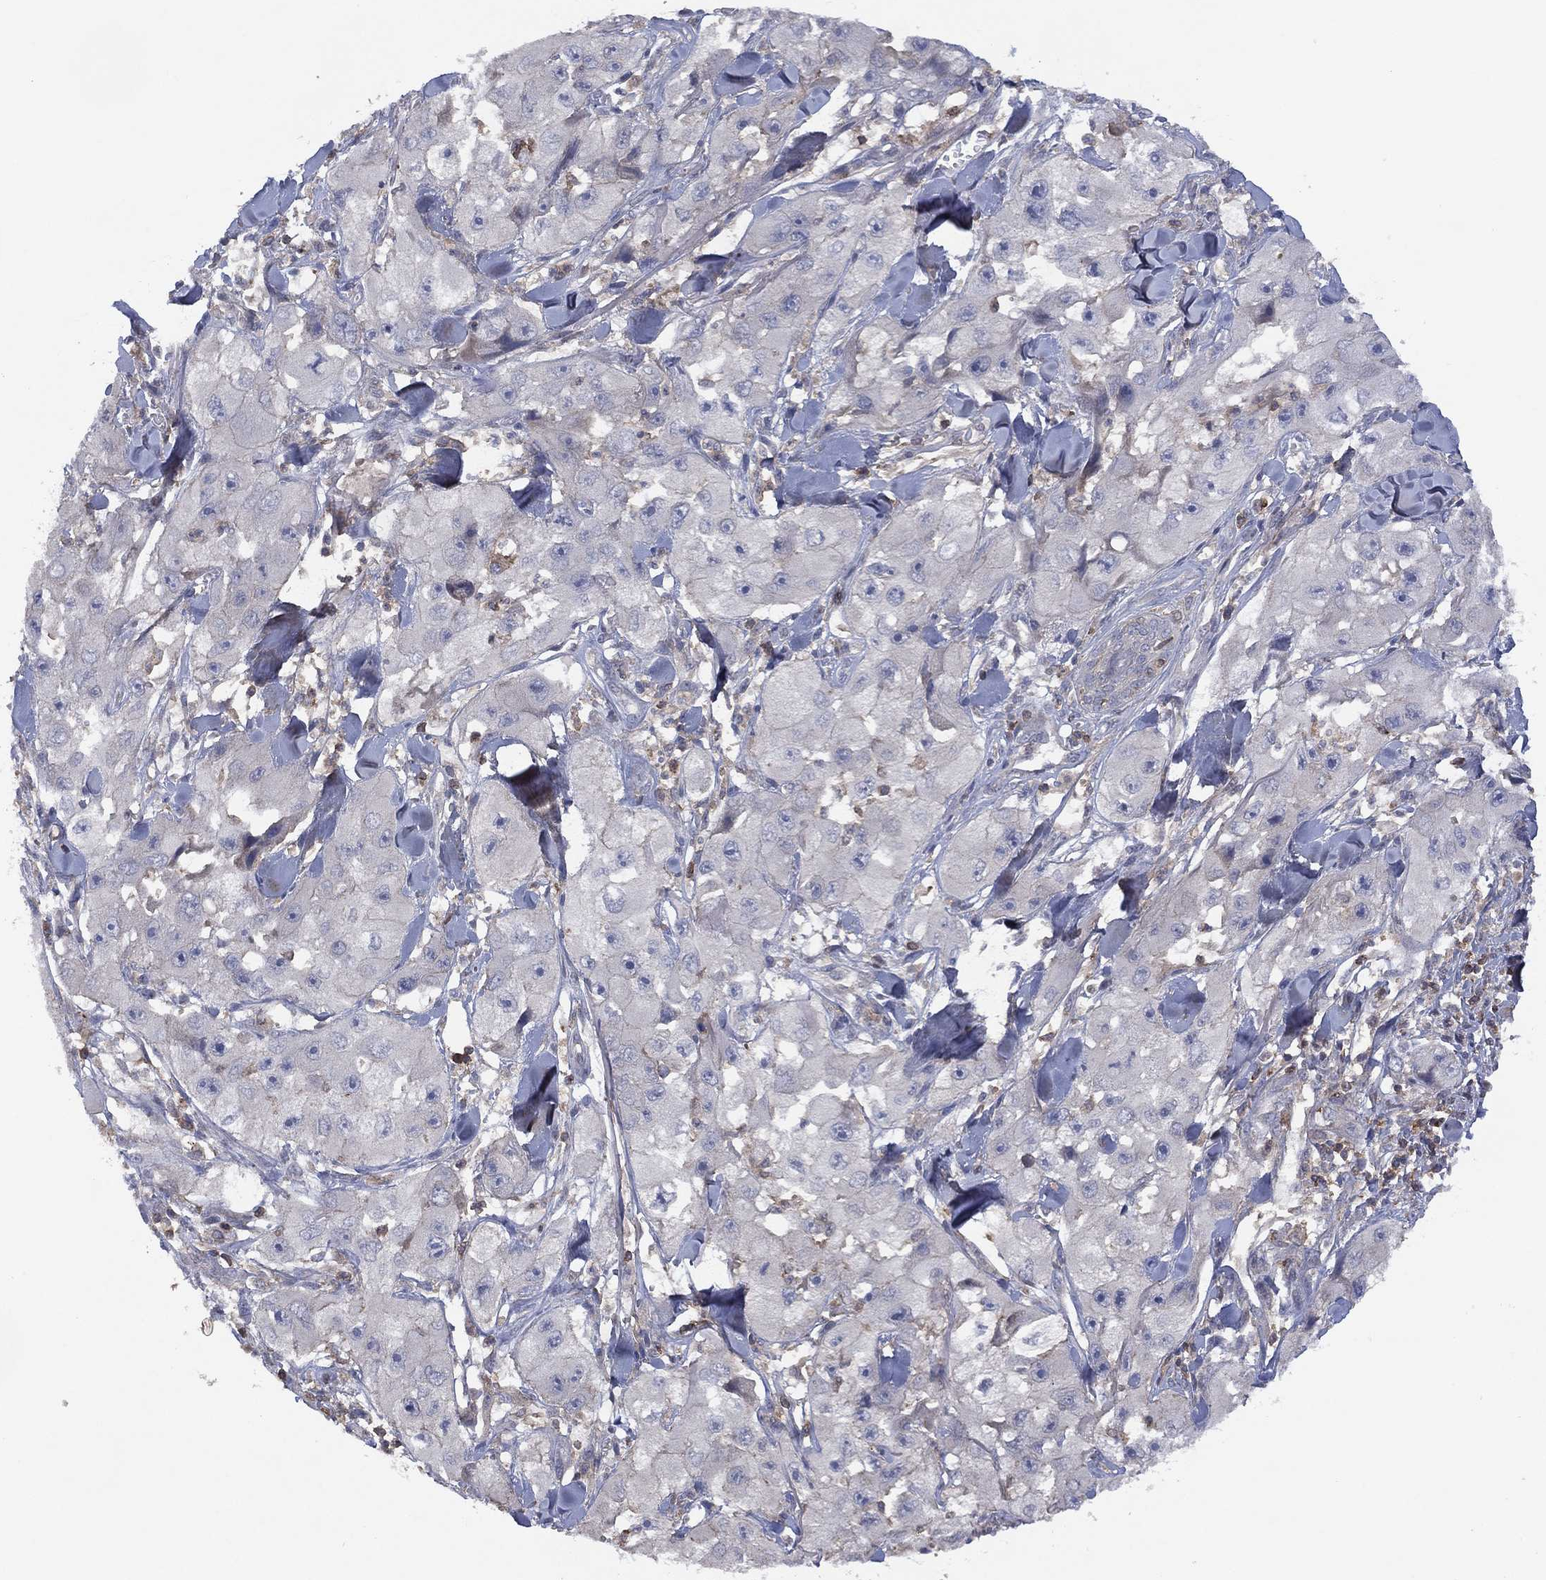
{"staining": {"intensity": "negative", "quantity": "none", "location": "none"}, "tissue": "skin cancer", "cell_type": "Tumor cells", "image_type": "cancer", "snomed": [{"axis": "morphology", "description": "Squamous cell carcinoma, NOS"}, {"axis": "topography", "description": "Skin"}, {"axis": "topography", "description": "Subcutis"}], "caption": "Tumor cells show no significant protein positivity in skin squamous cell carcinoma. (DAB immunohistochemistry (IHC) with hematoxylin counter stain).", "gene": "DOCK8", "patient": {"sex": "male", "age": 73}}